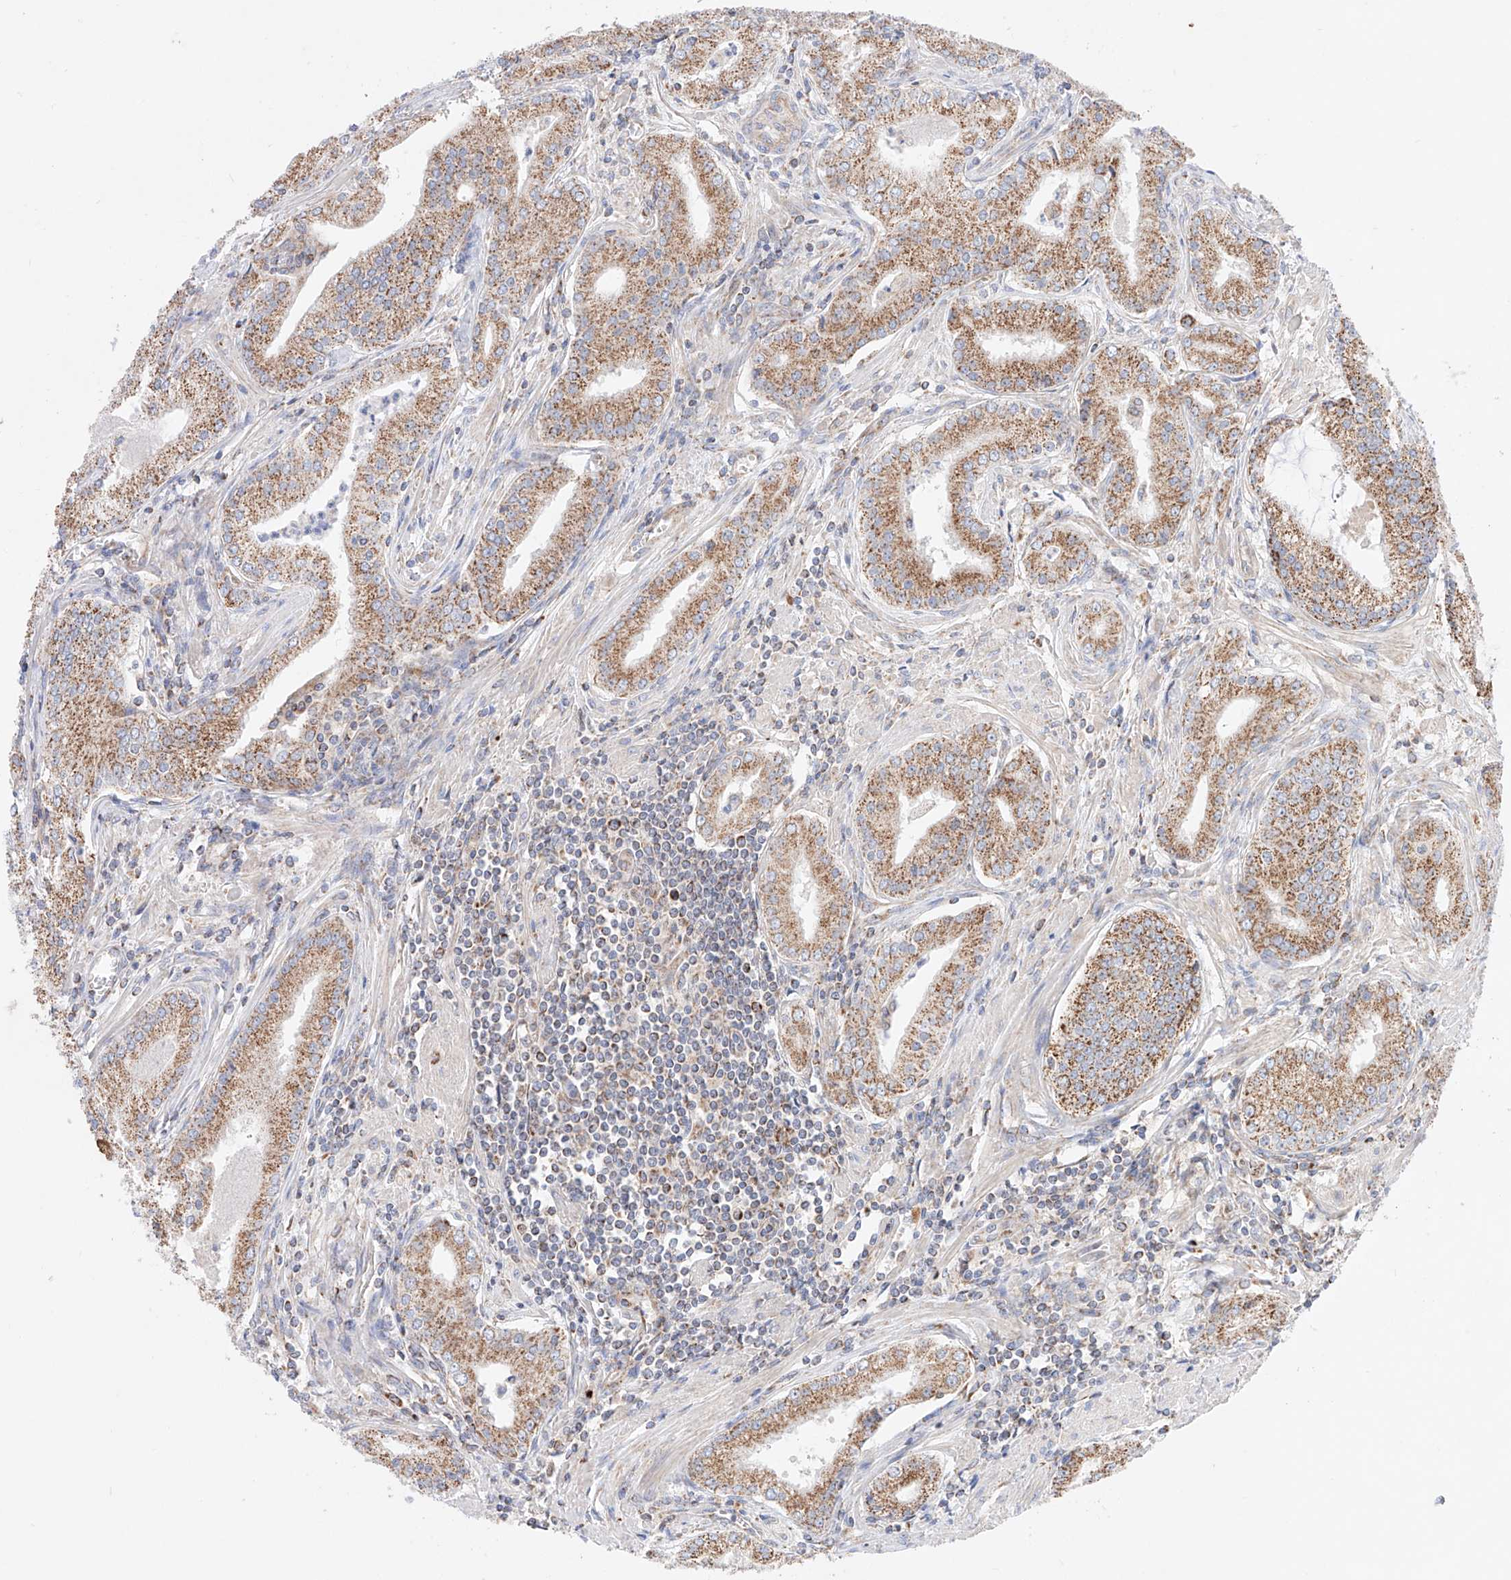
{"staining": {"intensity": "moderate", "quantity": ">75%", "location": "cytoplasmic/membranous"}, "tissue": "prostate cancer", "cell_type": "Tumor cells", "image_type": "cancer", "snomed": [{"axis": "morphology", "description": "Adenocarcinoma, Low grade"}, {"axis": "topography", "description": "Prostate"}], "caption": "High-magnification brightfield microscopy of prostate adenocarcinoma (low-grade) stained with DAB (brown) and counterstained with hematoxylin (blue). tumor cells exhibit moderate cytoplasmic/membranous staining is seen in approximately>75% of cells.", "gene": "KTI12", "patient": {"sex": "male", "age": 54}}